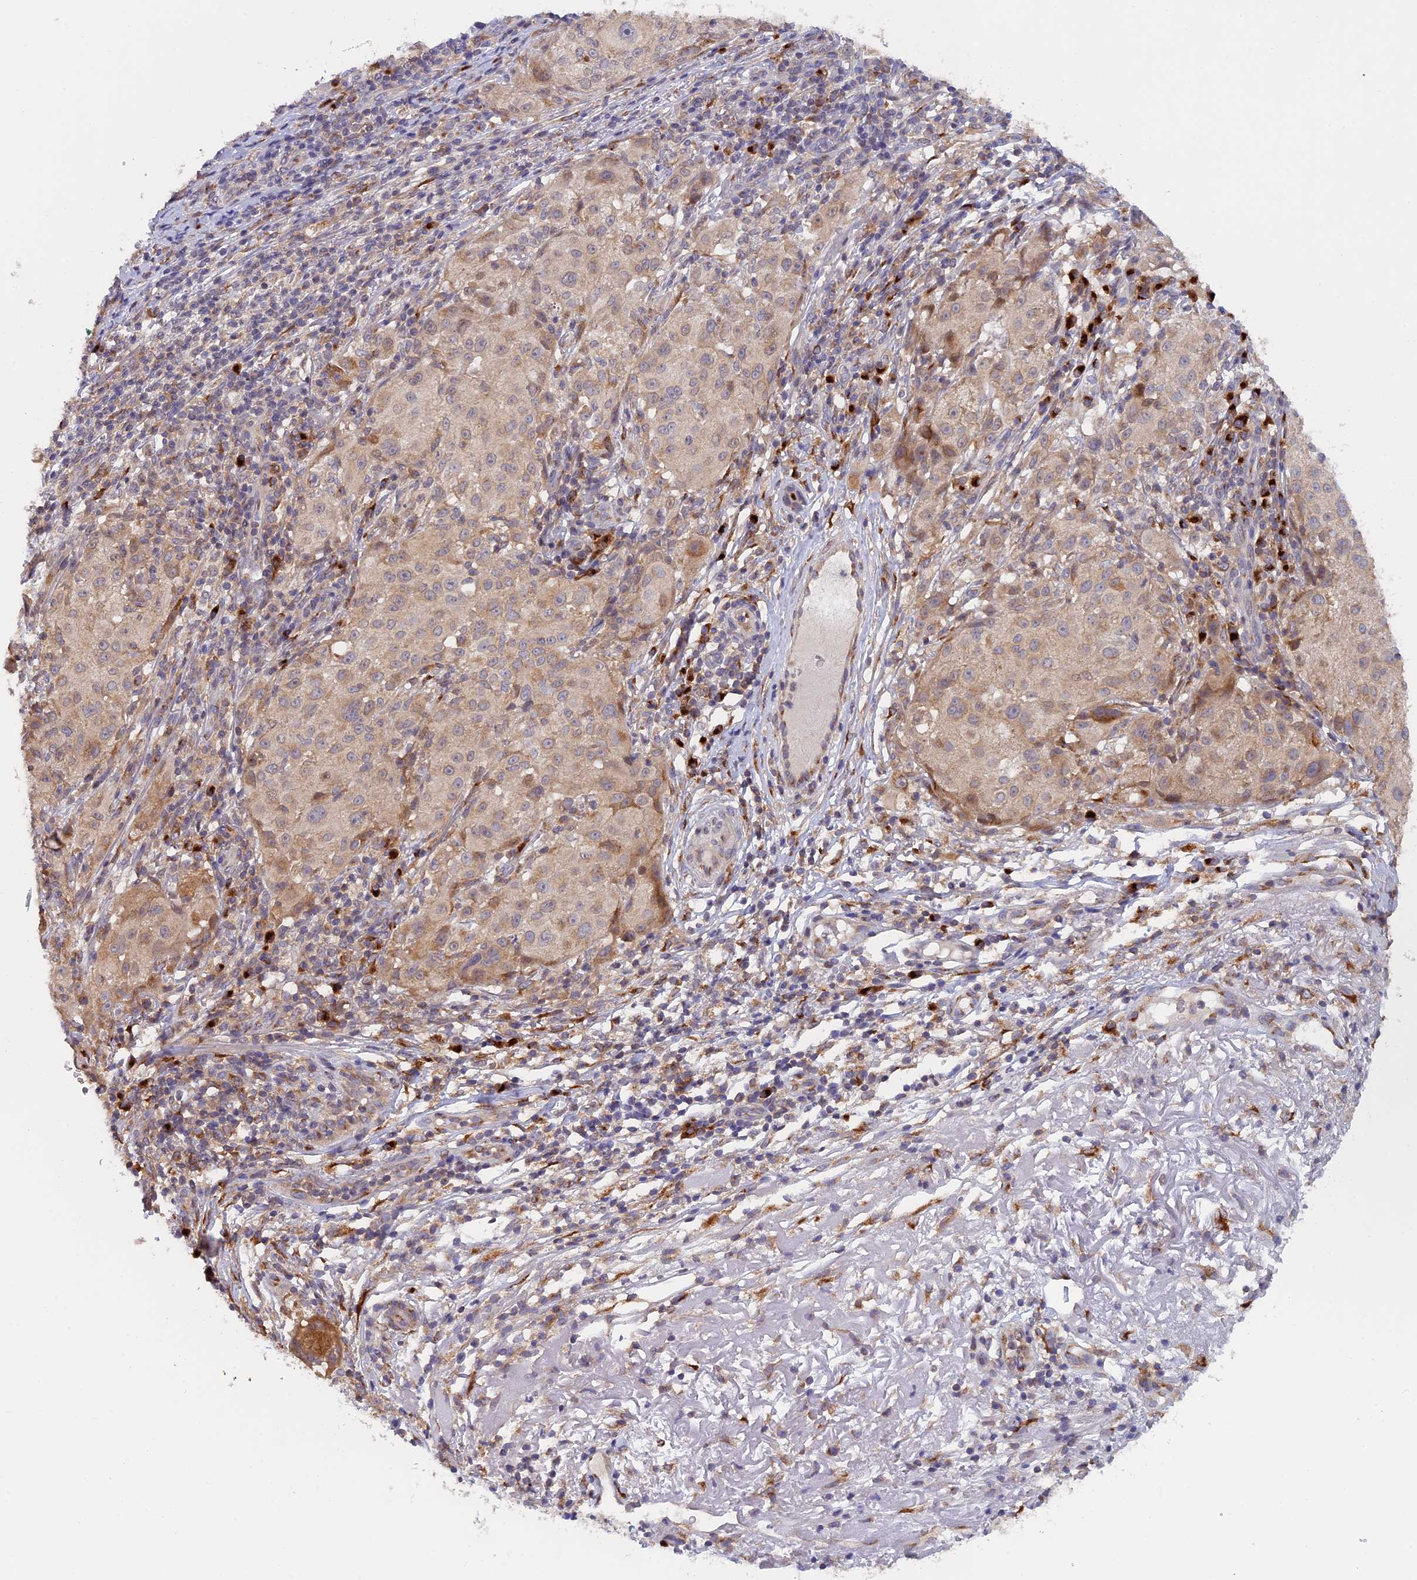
{"staining": {"intensity": "moderate", "quantity": "<25%", "location": "cytoplasmic/membranous"}, "tissue": "melanoma", "cell_type": "Tumor cells", "image_type": "cancer", "snomed": [{"axis": "morphology", "description": "Necrosis, NOS"}, {"axis": "morphology", "description": "Malignant melanoma, NOS"}, {"axis": "topography", "description": "Skin"}], "caption": "Immunohistochemical staining of human malignant melanoma exhibits low levels of moderate cytoplasmic/membranous protein positivity in approximately <25% of tumor cells.", "gene": "SNX17", "patient": {"sex": "female", "age": 87}}